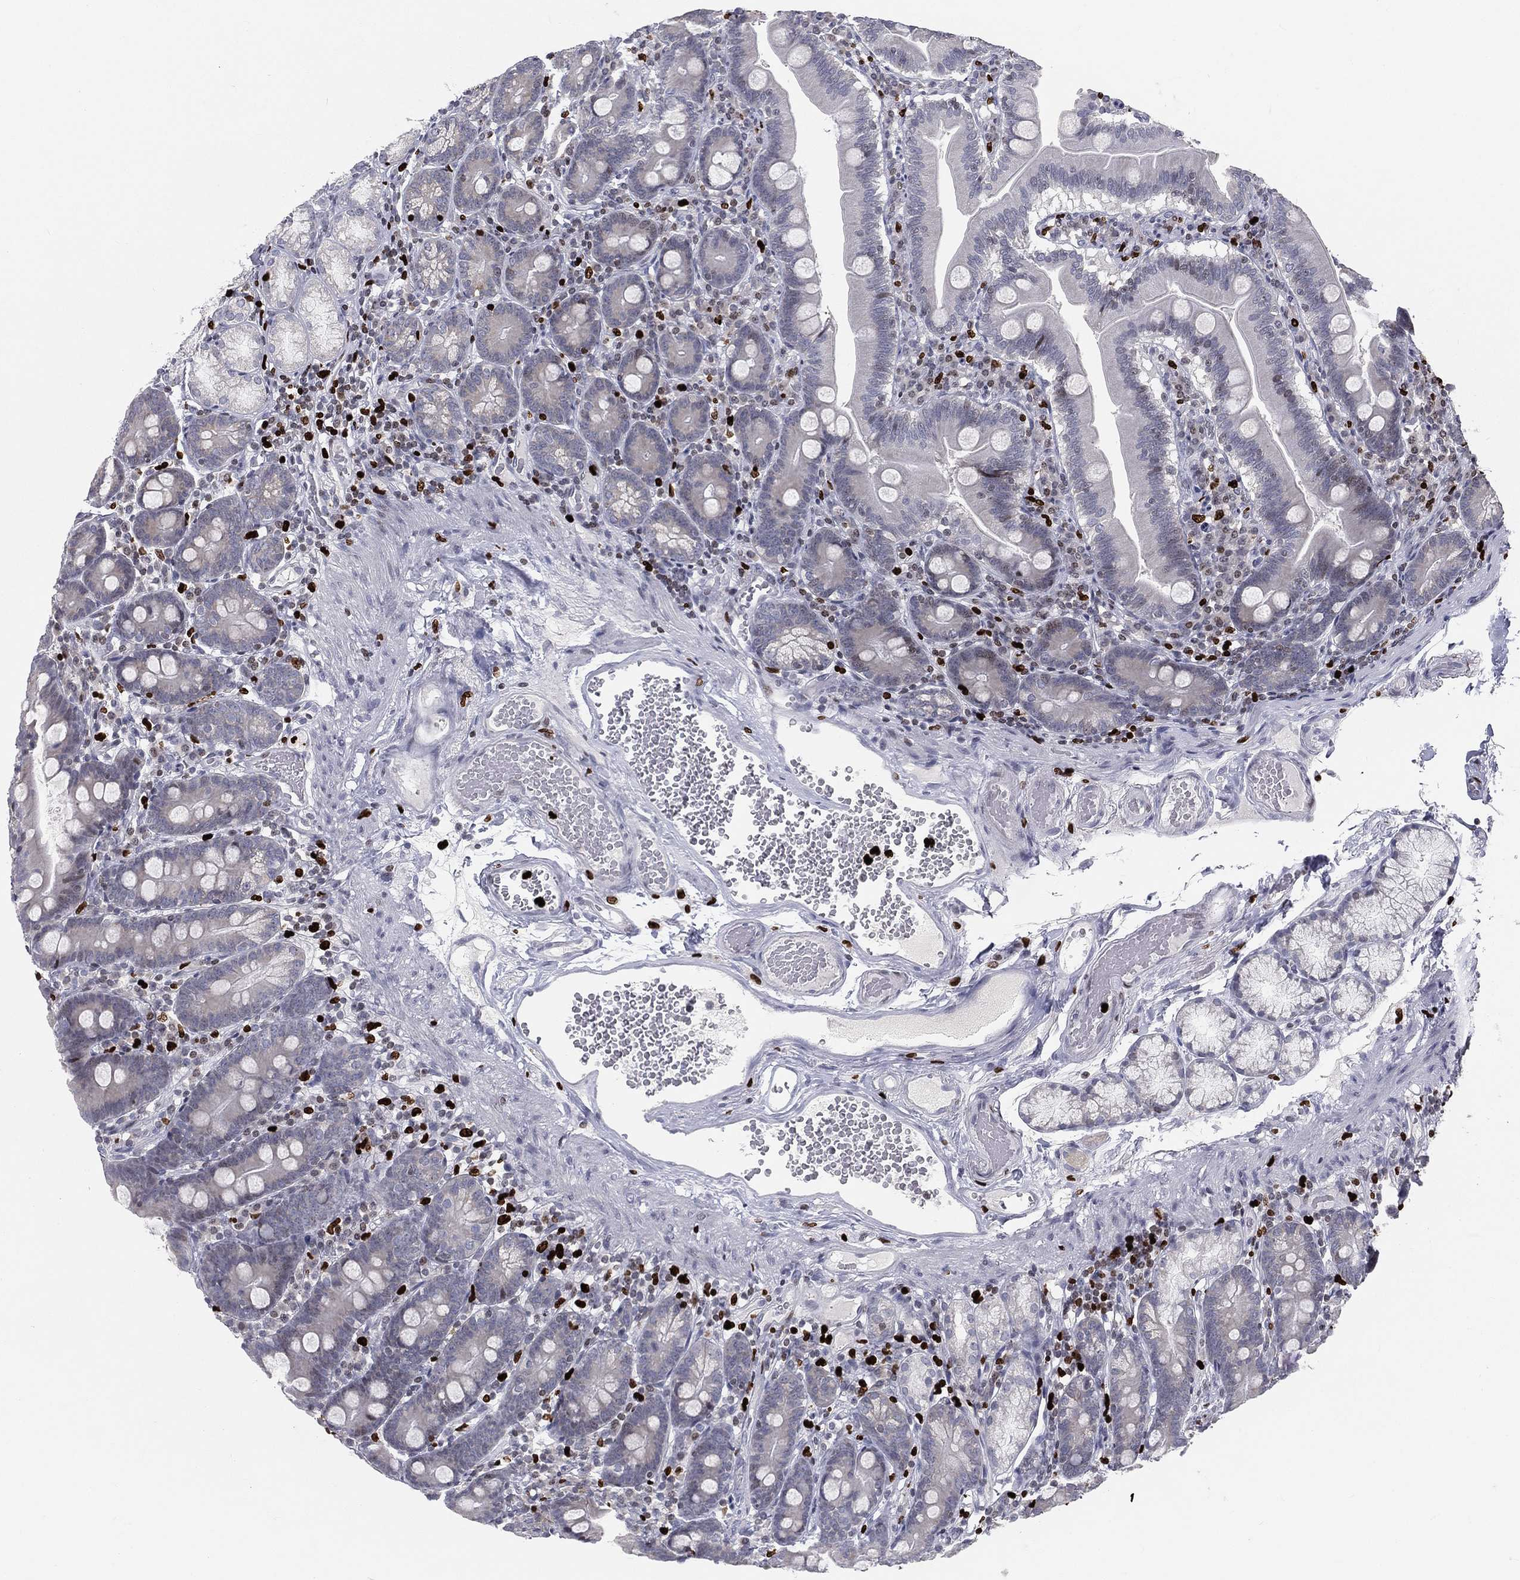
{"staining": {"intensity": "negative", "quantity": "none", "location": "none"}, "tissue": "duodenum", "cell_type": "Glandular cells", "image_type": "normal", "snomed": [{"axis": "morphology", "description": "Normal tissue, NOS"}, {"axis": "topography", "description": "Duodenum"}], "caption": "An immunohistochemistry image of normal duodenum is shown. There is no staining in glandular cells of duodenum.", "gene": "MNDA", "patient": {"sex": "female", "age": 67}}